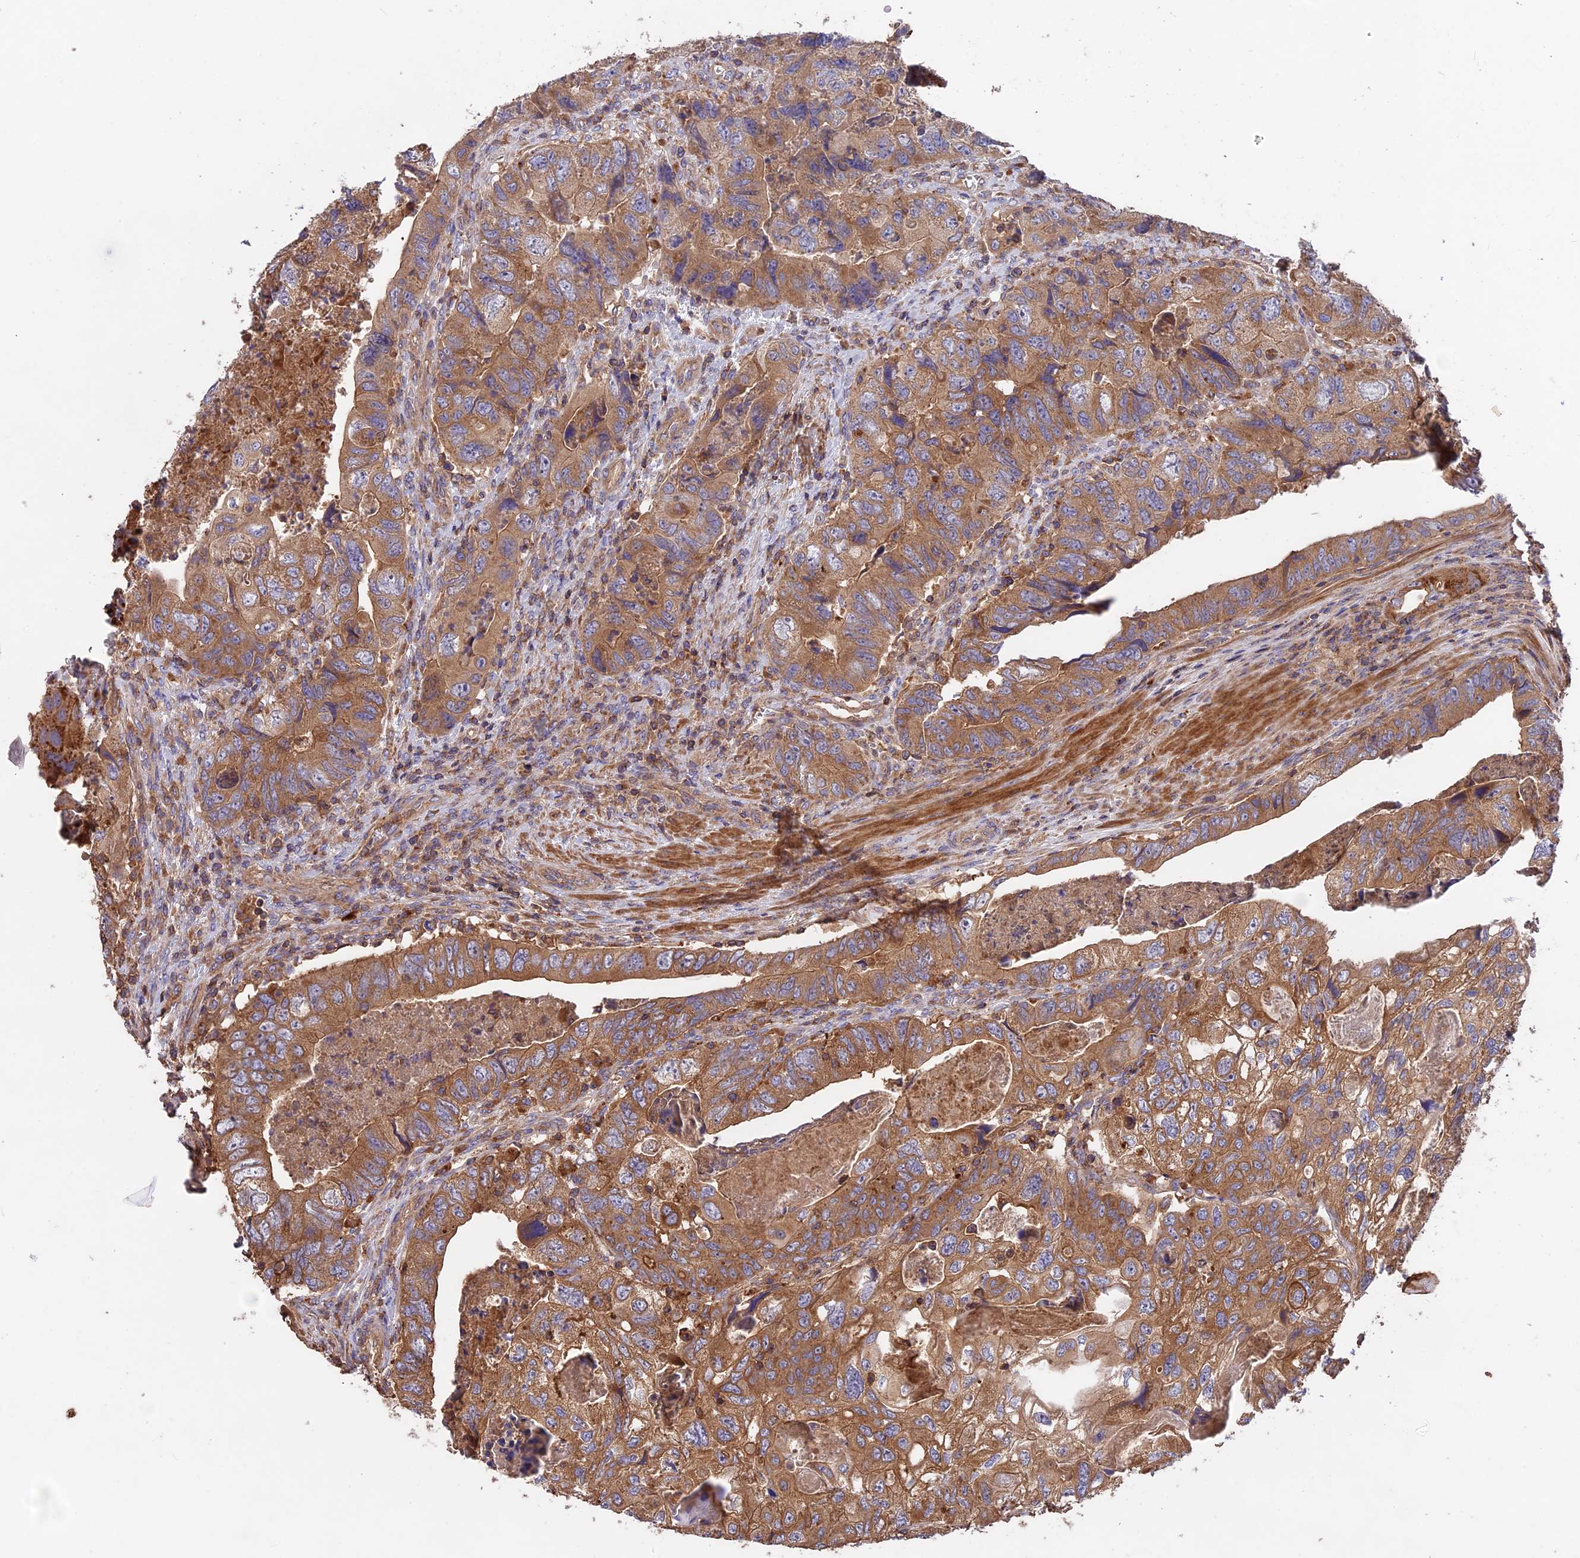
{"staining": {"intensity": "moderate", "quantity": ">75%", "location": "cytoplasmic/membranous"}, "tissue": "colorectal cancer", "cell_type": "Tumor cells", "image_type": "cancer", "snomed": [{"axis": "morphology", "description": "Adenocarcinoma, NOS"}, {"axis": "topography", "description": "Rectum"}], "caption": "Brown immunohistochemical staining in human adenocarcinoma (colorectal) displays moderate cytoplasmic/membranous staining in about >75% of tumor cells. Nuclei are stained in blue.", "gene": "NUDT8", "patient": {"sex": "male", "age": 63}}